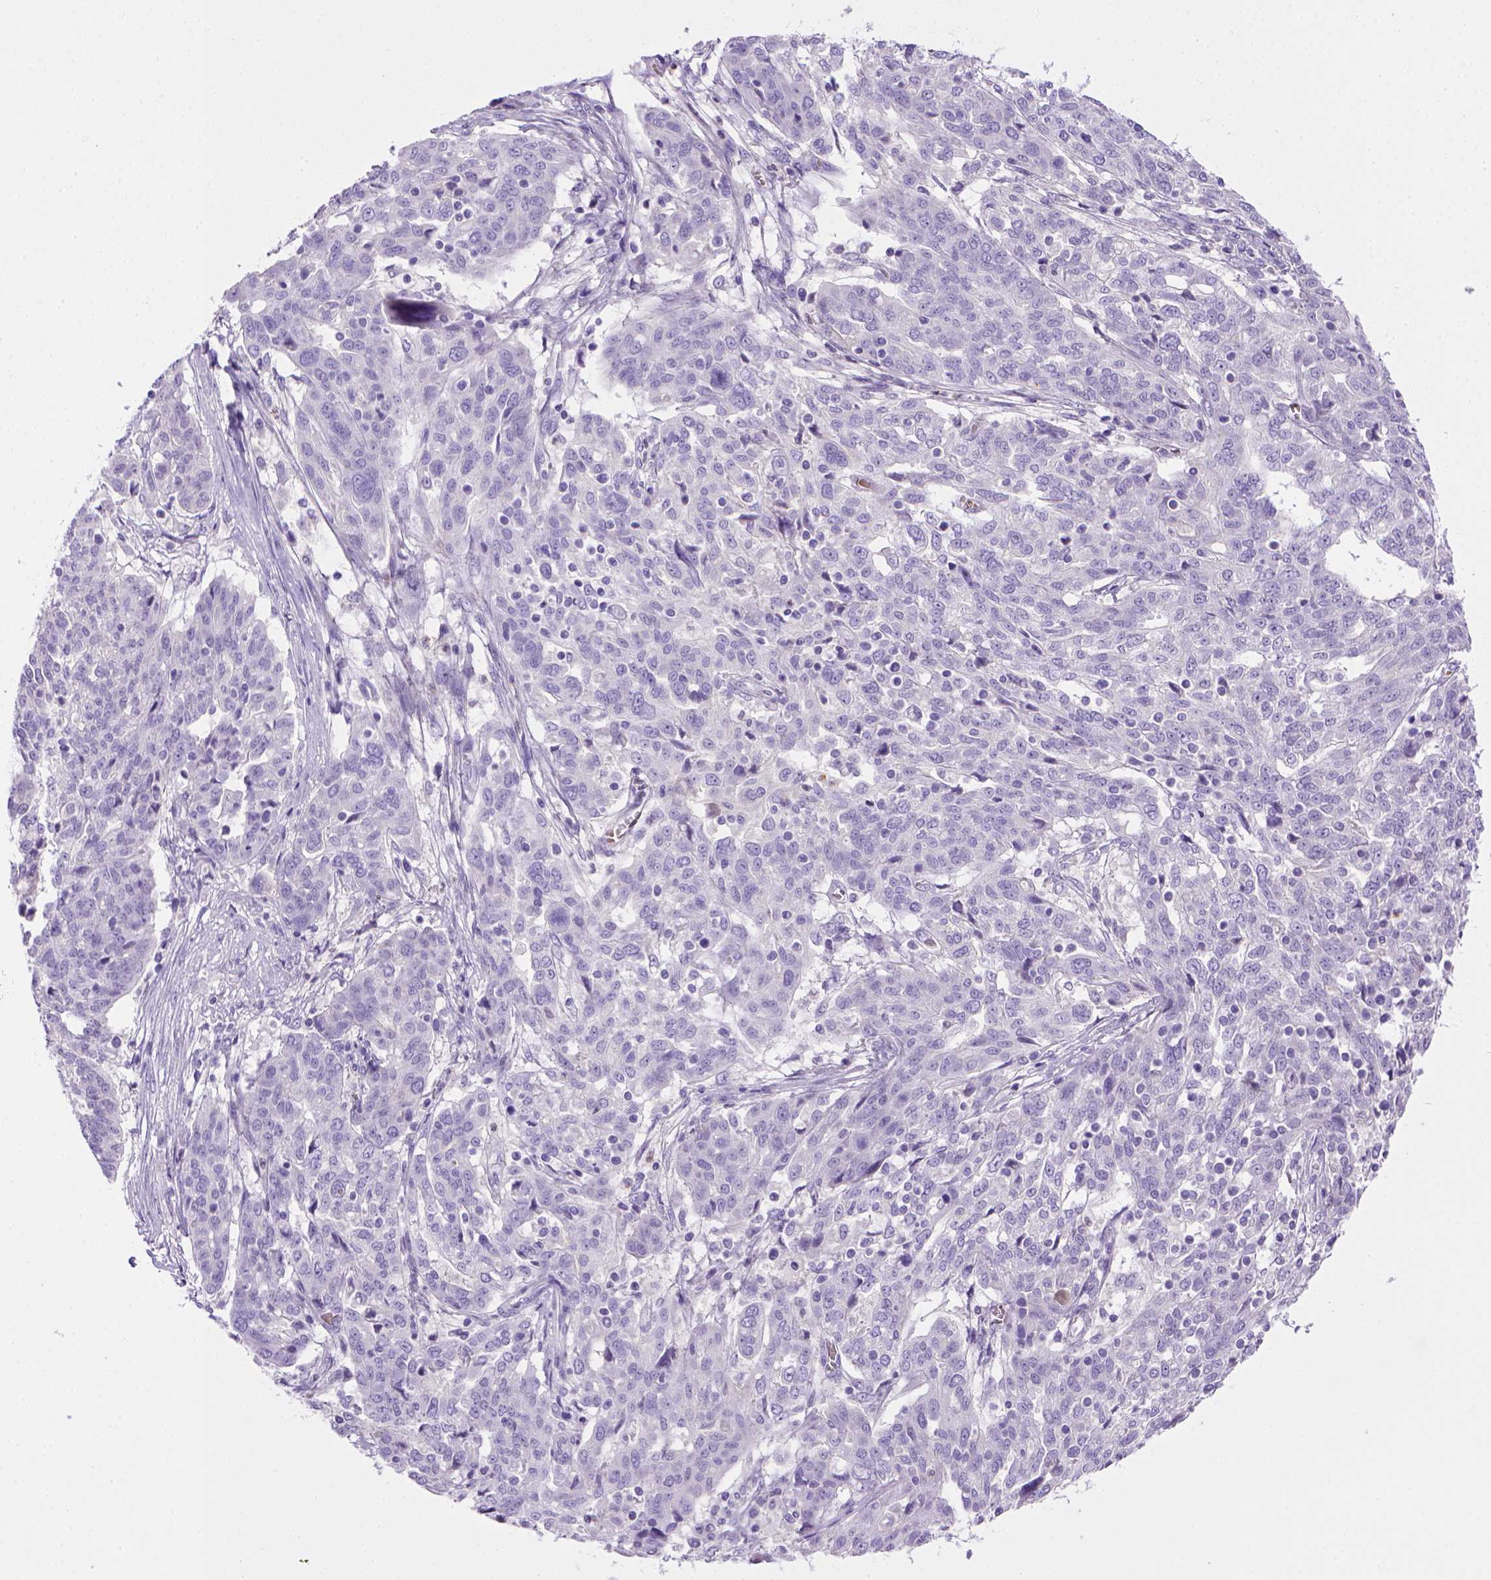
{"staining": {"intensity": "negative", "quantity": "none", "location": "none"}, "tissue": "ovarian cancer", "cell_type": "Tumor cells", "image_type": "cancer", "snomed": [{"axis": "morphology", "description": "Cystadenocarcinoma, serous, NOS"}, {"axis": "topography", "description": "Ovary"}], "caption": "Serous cystadenocarcinoma (ovarian) was stained to show a protein in brown. There is no significant staining in tumor cells.", "gene": "BAAT", "patient": {"sex": "female", "age": 67}}